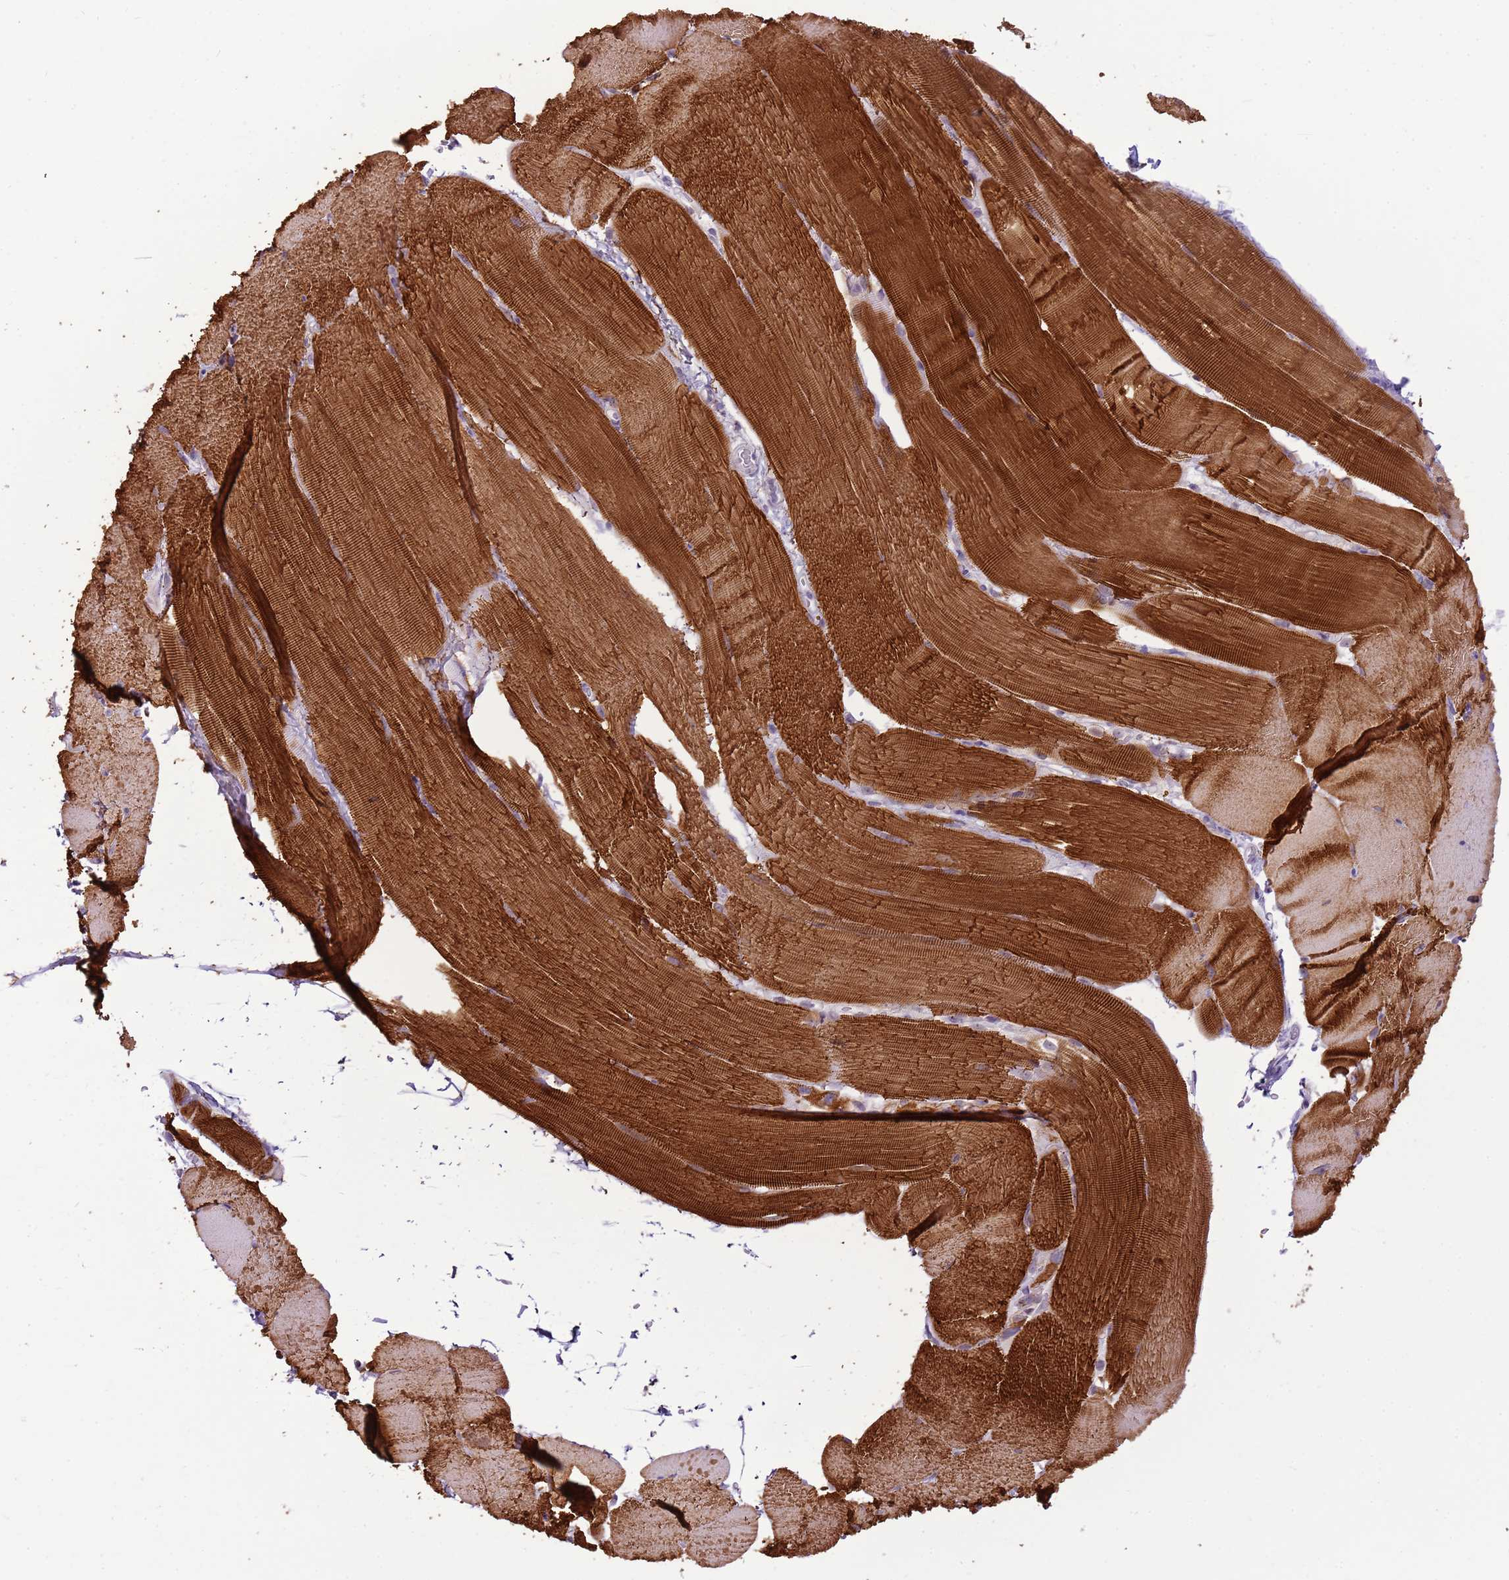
{"staining": {"intensity": "strong", "quantity": ">75%", "location": "cytoplasmic/membranous"}, "tissue": "skeletal muscle", "cell_type": "Myocytes", "image_type": "normal", "snomed": [{"axis": "morphology", "description": "Normal tissue, NOS"}, {"axis": "topography", "description": "Skeletal muscle"}, {"axis": "topography", "description": "Parathyroid gland"}], "caption": "IHC image of benign skeletal muscle: skeletal muscle stained using IHC shows high levels of strong protein expression localized specifically in the cytoplasmic/membranous of myocytes, appearing as a cytoplasmic/membranous brown color.", "gene": "FAM120C", "patient": {"sex": "female", "age": 37}}